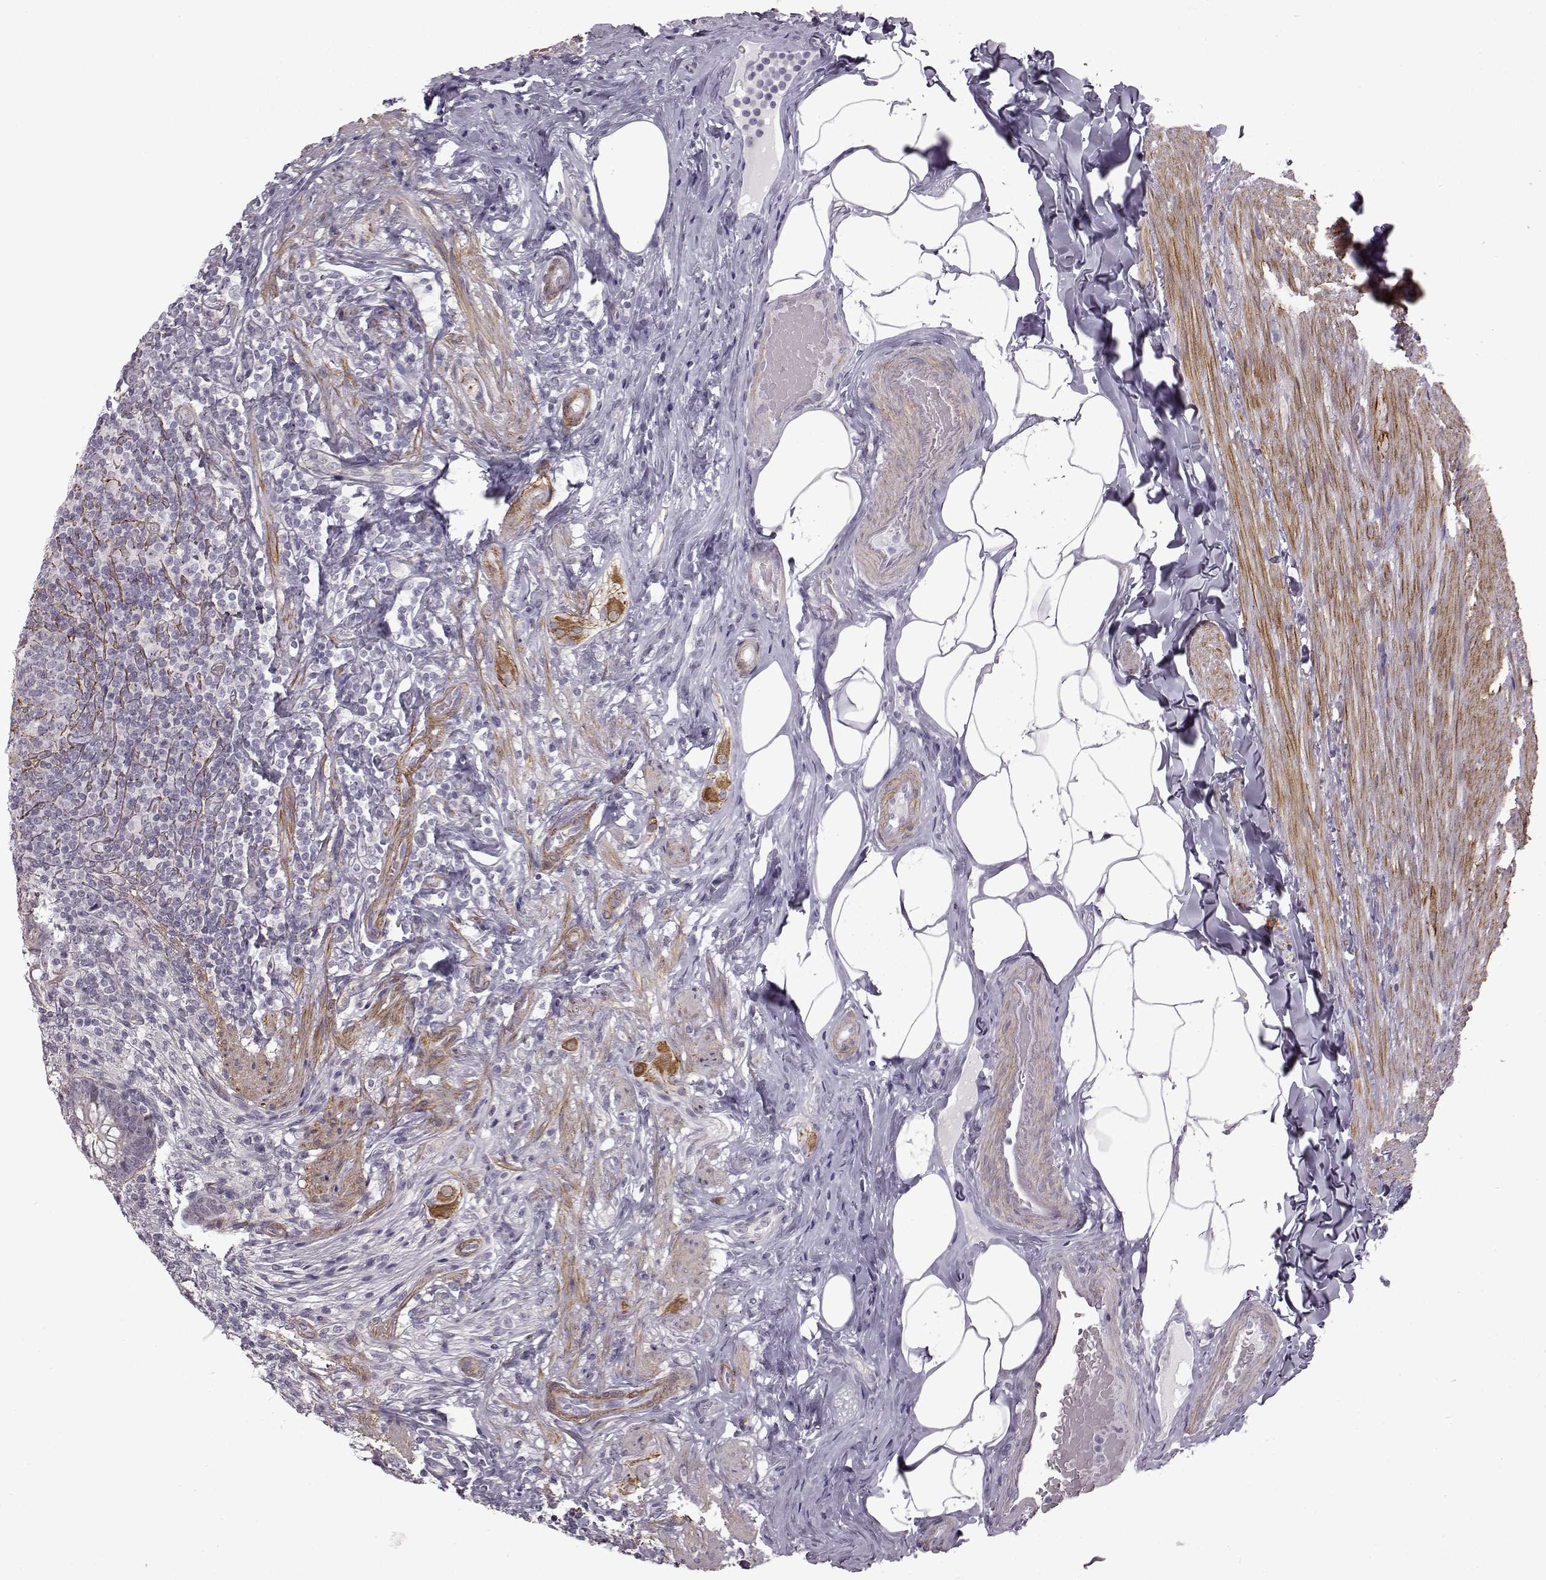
{"staining": {"intensity": "negative", "quantity": "none", "location": "none"}, "tissue": "appendix", "cell_type": "Glandular cells", "image_type": "normal", "snomed": [{"axis": "morphology", "description": "Normal tissue, NOS"}, {"axis": "topography", "description": "Appendix"}], "caption": "Immunohistochemistry of benign human appendix reveals no positivity in glandular cells. Nuclei are stained in blue.", "gene": "SYNPO2", "patient": {"sex": "male", "age": 47}}